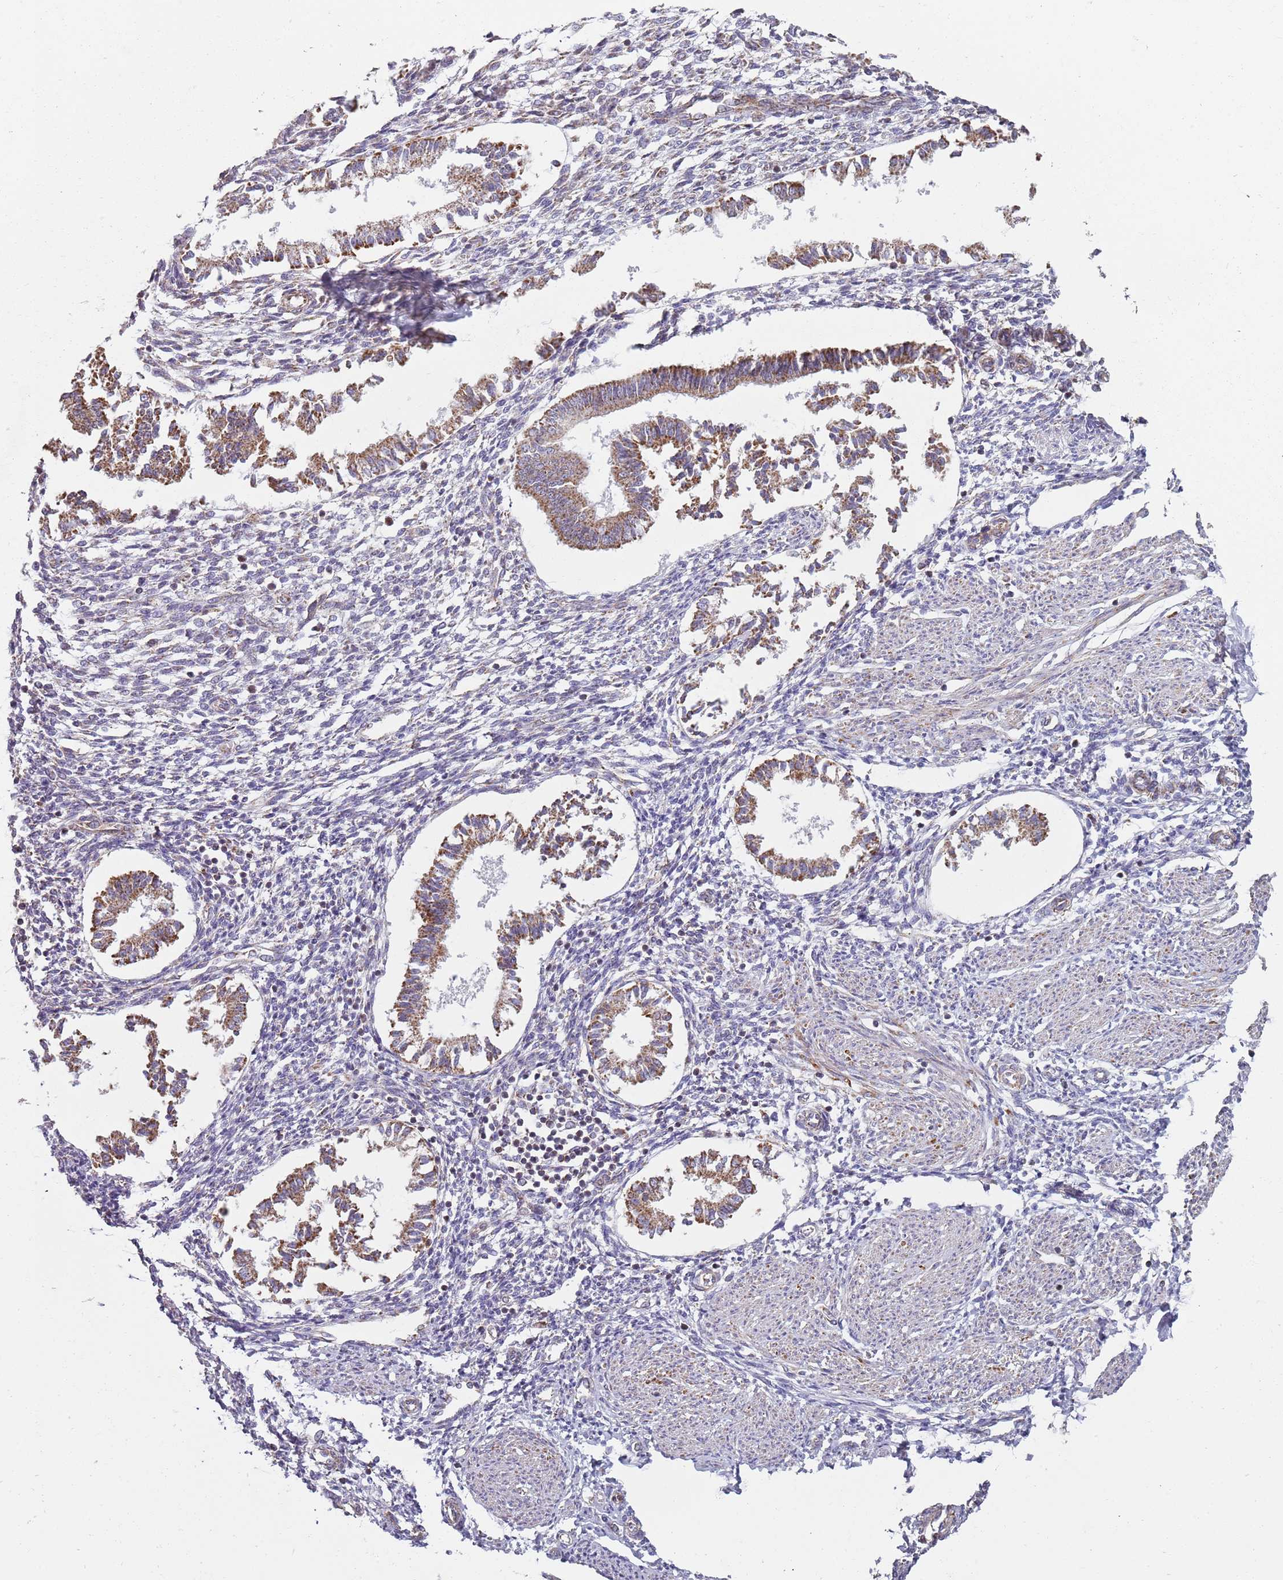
{"staining": {"intensity": "negative", "quantity": "none", "location": "none"}, "tissue": "endometrium", "cell_type": "Cells in endometrial stroma", "image_type": "normal", "snomed": [{"axis": "morphology", "description": "Normal tissue, NOS"}, {"axis": "topography", "description": "Uterus"}, {"axis": "topography", "description": "Endometrium"}], "caption": "The immunohistochemistry (IHC) micrograph has no significant positivity in cells in endometrial stroma of endometrium. (DAB immunohistochemistry with hematoxylin counter stain).", "gene": "GAS8", "patient": {"sex": "female", "age": 48}}